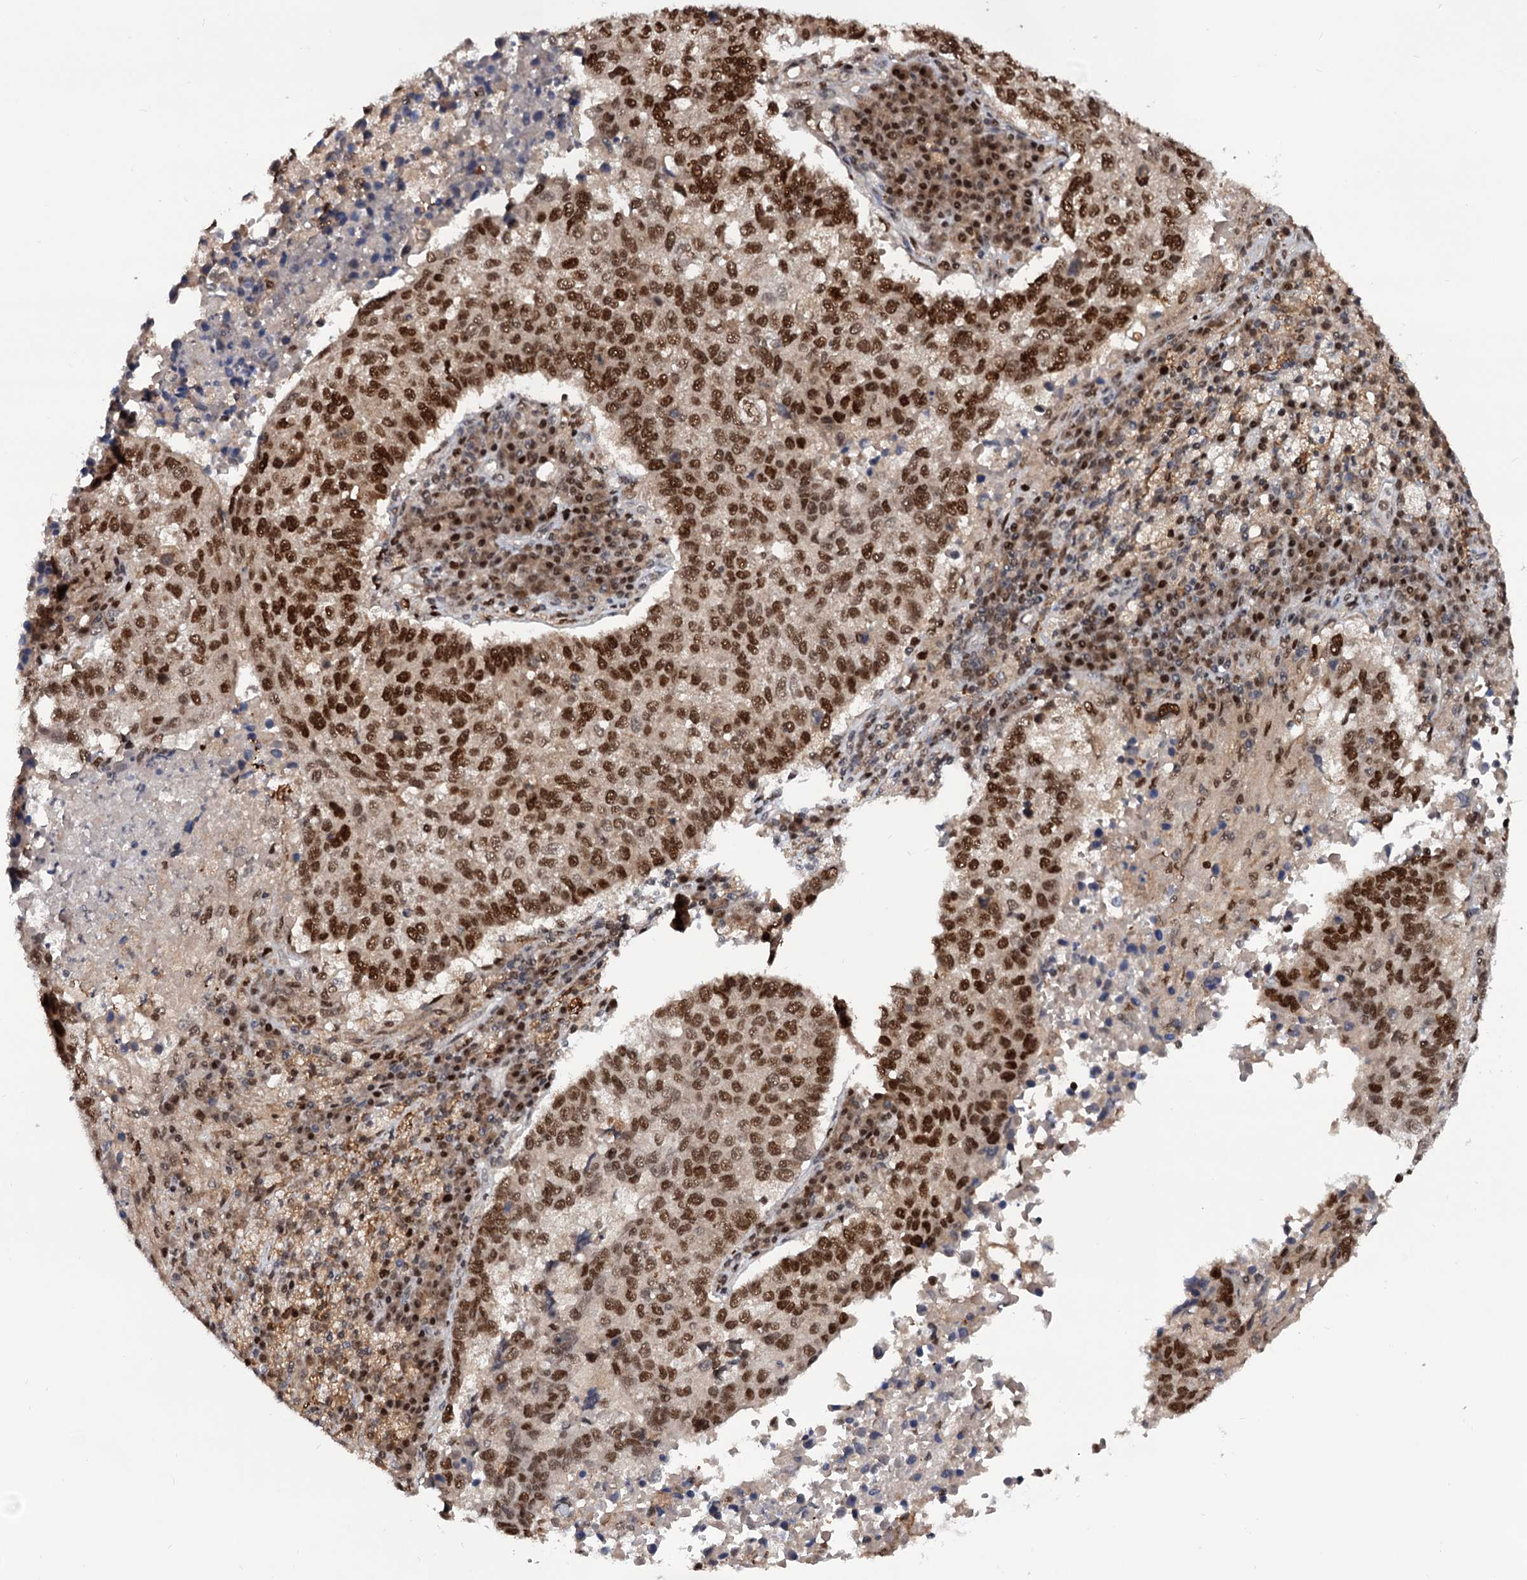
{"staining": {"intensity": "strong", "quantity": ">75%", "location": "nuclear"}, "tissue": "lung cancer", "cell_type": "Tumor cells", "image_type": "cancer", "snomed": [{"axis": "morphology", "description": "Squamous cell carcinoma, NOS"}, {"axis": "topography", "description": "Lung"}], "caption": "The micrograph exhibits immunohistochemical staining of squamous cell carcinoma (lung). There is strong nuclear positivity is seen in about >75% of tumor cells.", "gene": "RNASEH2B", "patient": {"sex": "male", "age": 73}}